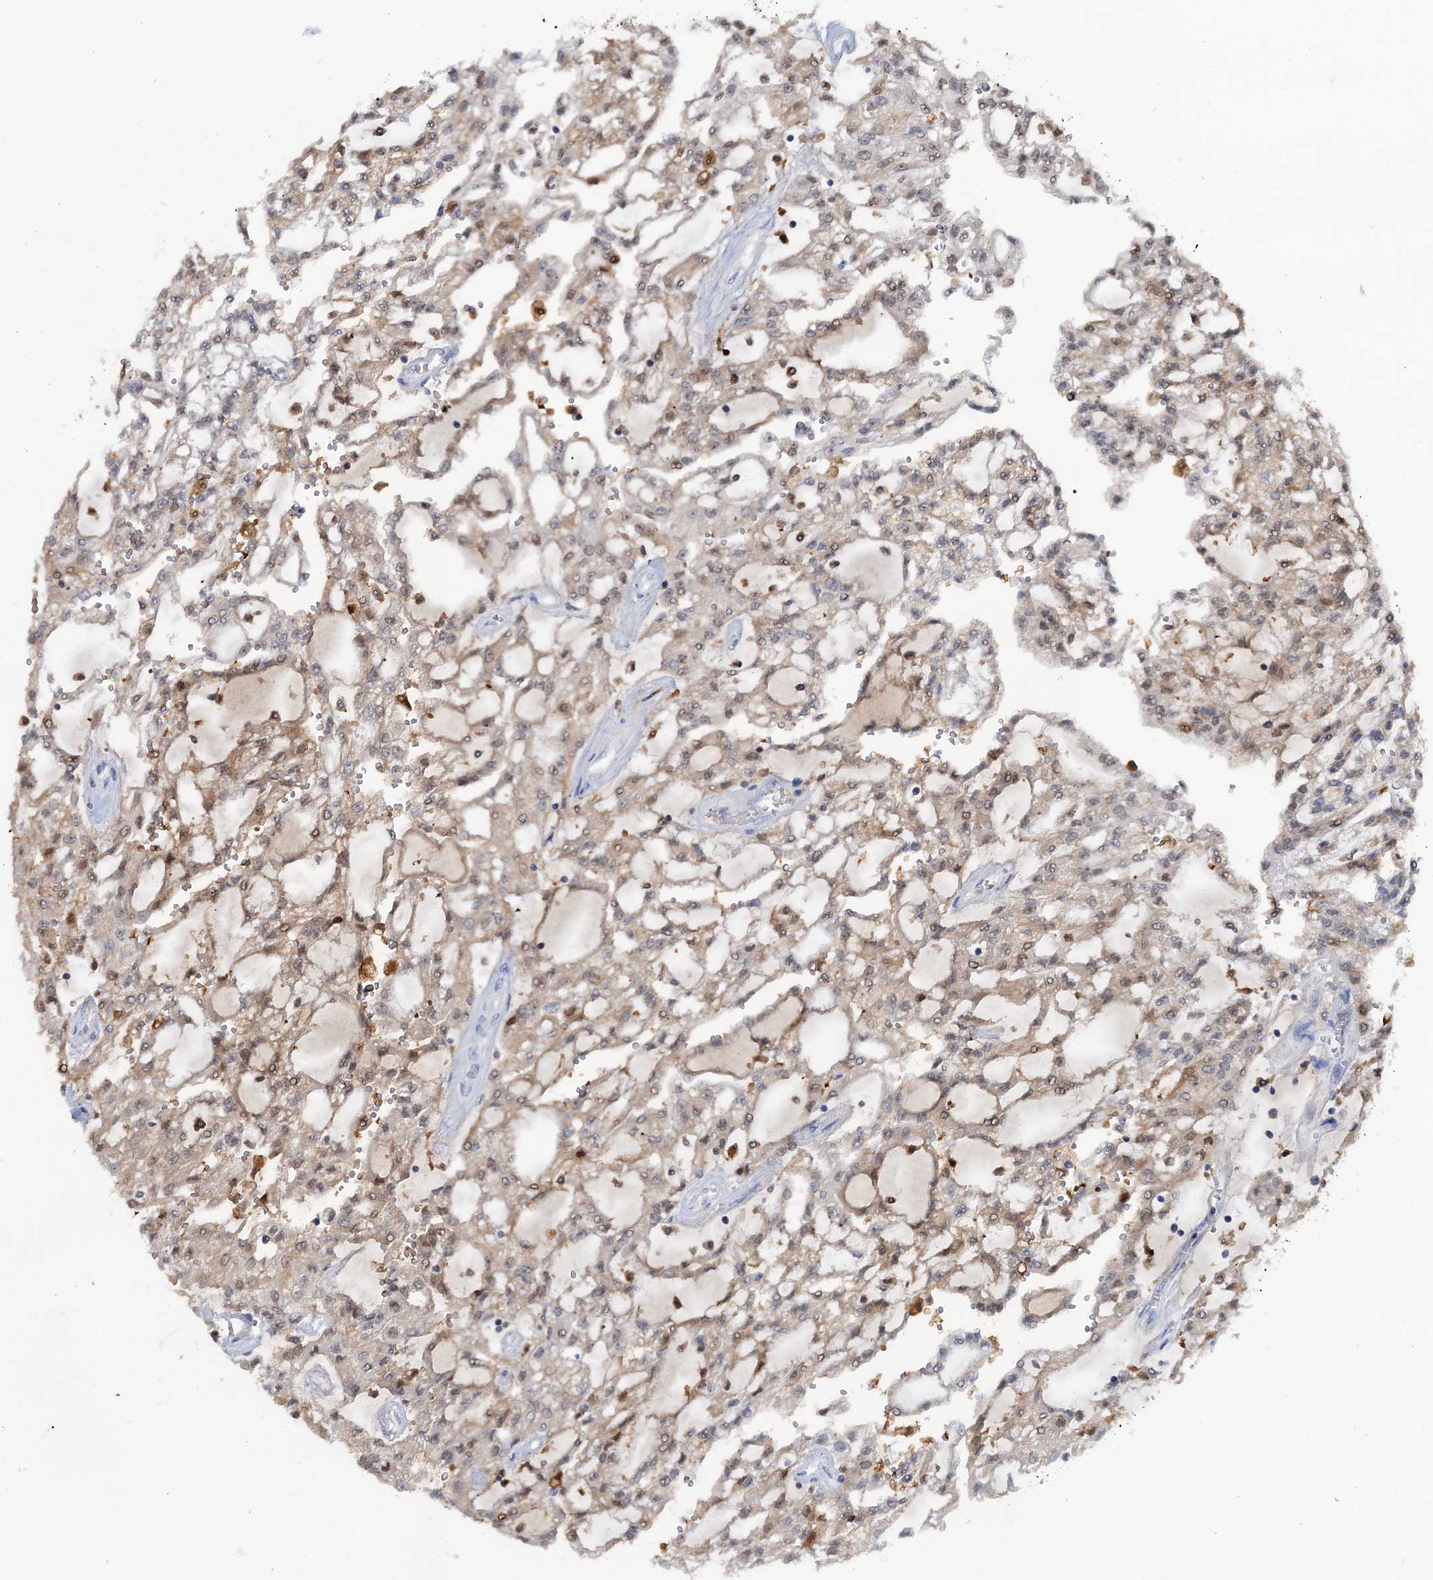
{"staining": {"intensity": "weak", "quantity": ">75%", "location": "cytoplasmic/membranous,nuclear"}, "tissue": "renal cancer", "cell_type": "Tumor cells", "image_type": "cancer", "snomed": [{"axis": "morphology", "description": "Adenocarcinoma, NOS"}, {"axis": "topography", "description": "Kidney"}], "caption": "Renal cancer stained with a brown dye displays weak cytoplasmic/membranous and nuclear positive expression in approximately >75% of tumor cells.", "gene": "FAH", "patient": {"sex": "male", "age": 63}}